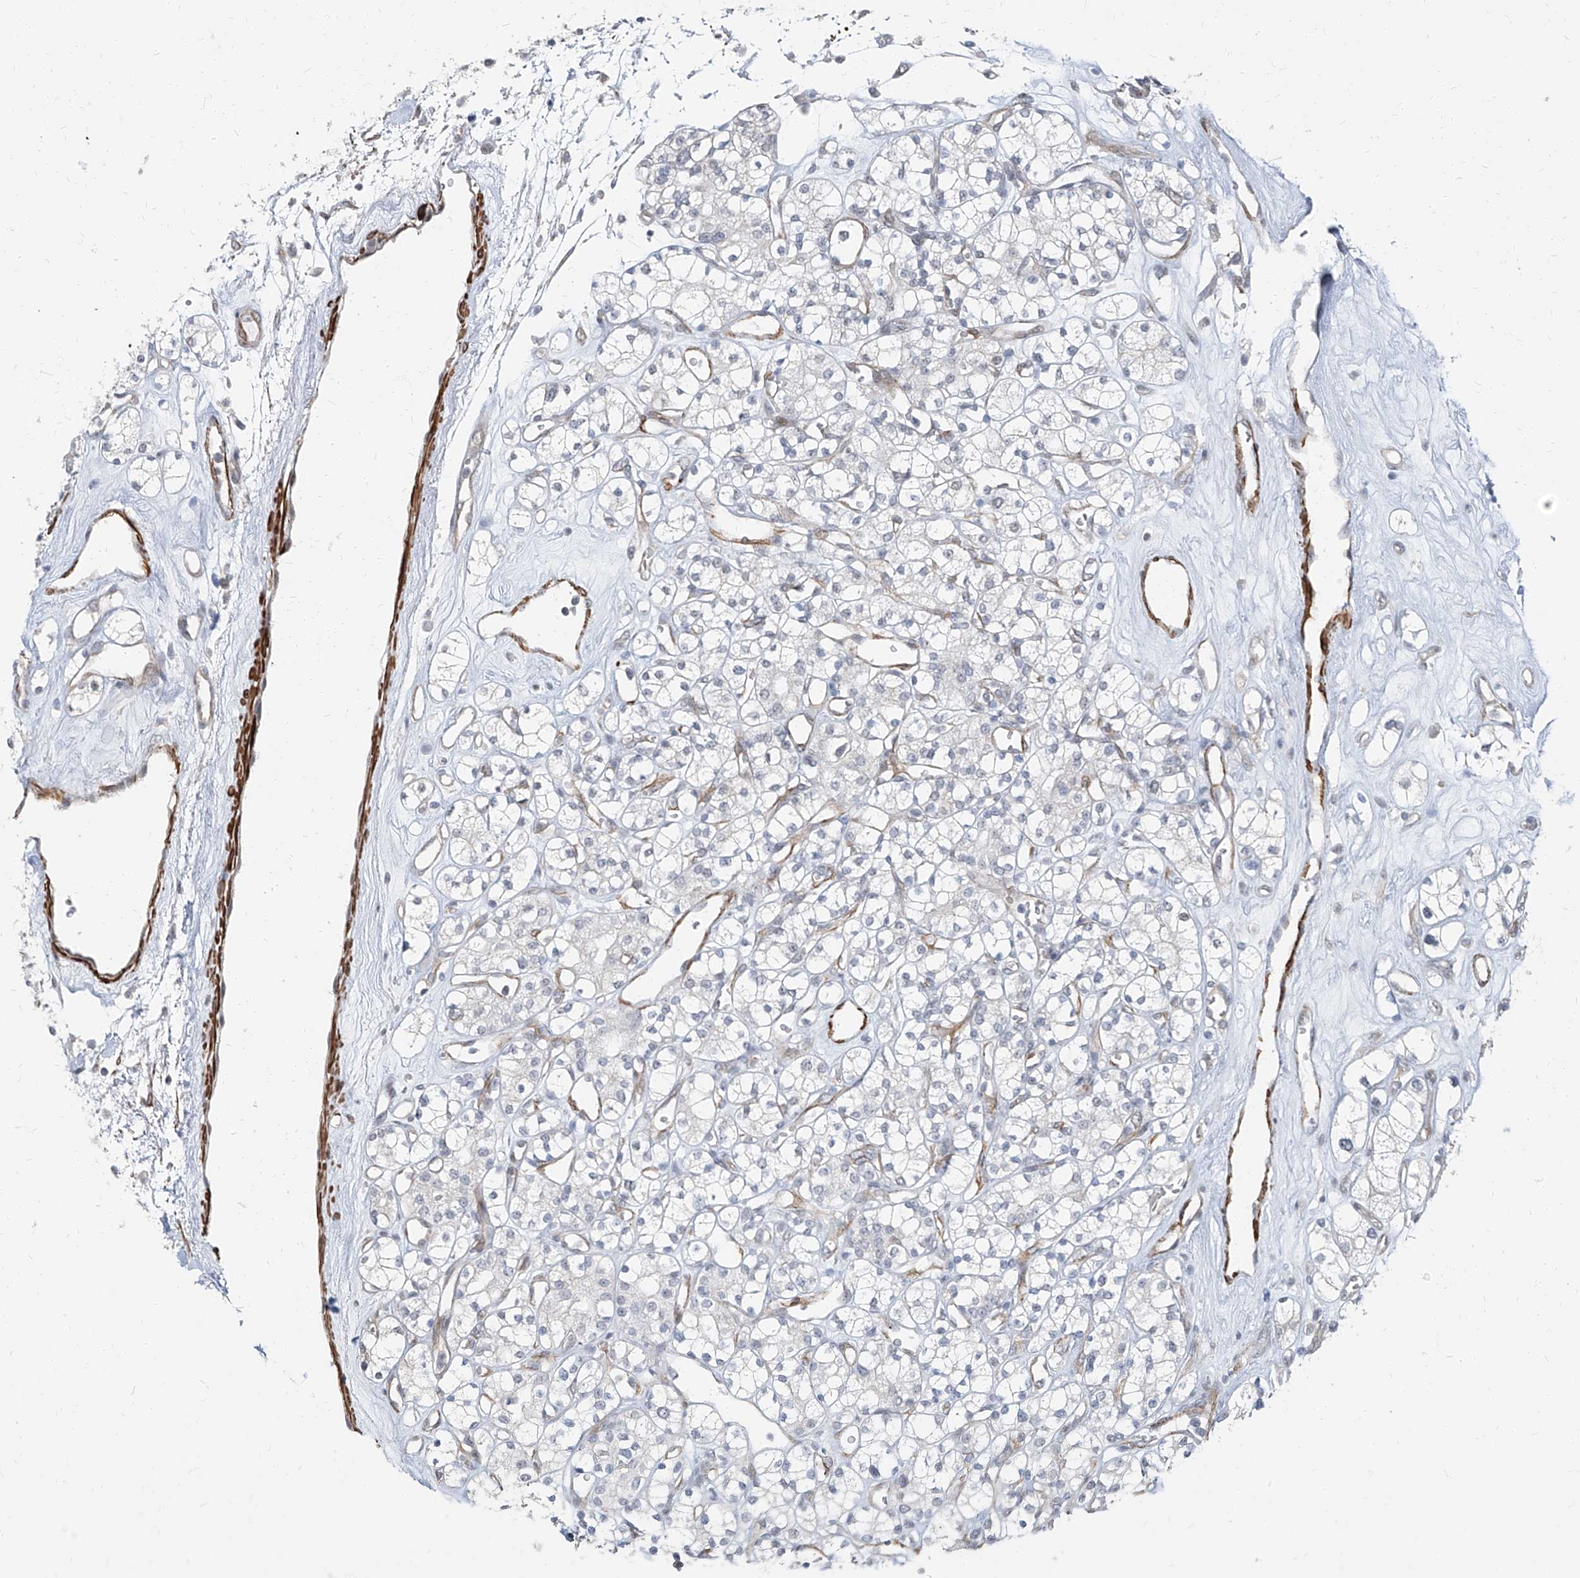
{"staining": {"intensity": "negative", "quantity": "none", "location": "none"}, "tissue": "renal cancer", "cell_type": "Tumor cells", "image_type": "cancer", "snomed": [{"axis": "morphology", "description": "Adenocarcinoma, NOS"}, {"axis": "topography", "description": "Kidney"}], "caption": "Tumor cells are negative for protein expression in human renal cancer.", "gene": "TXLNB", "patient": {"sex": "male", "age": 77}}